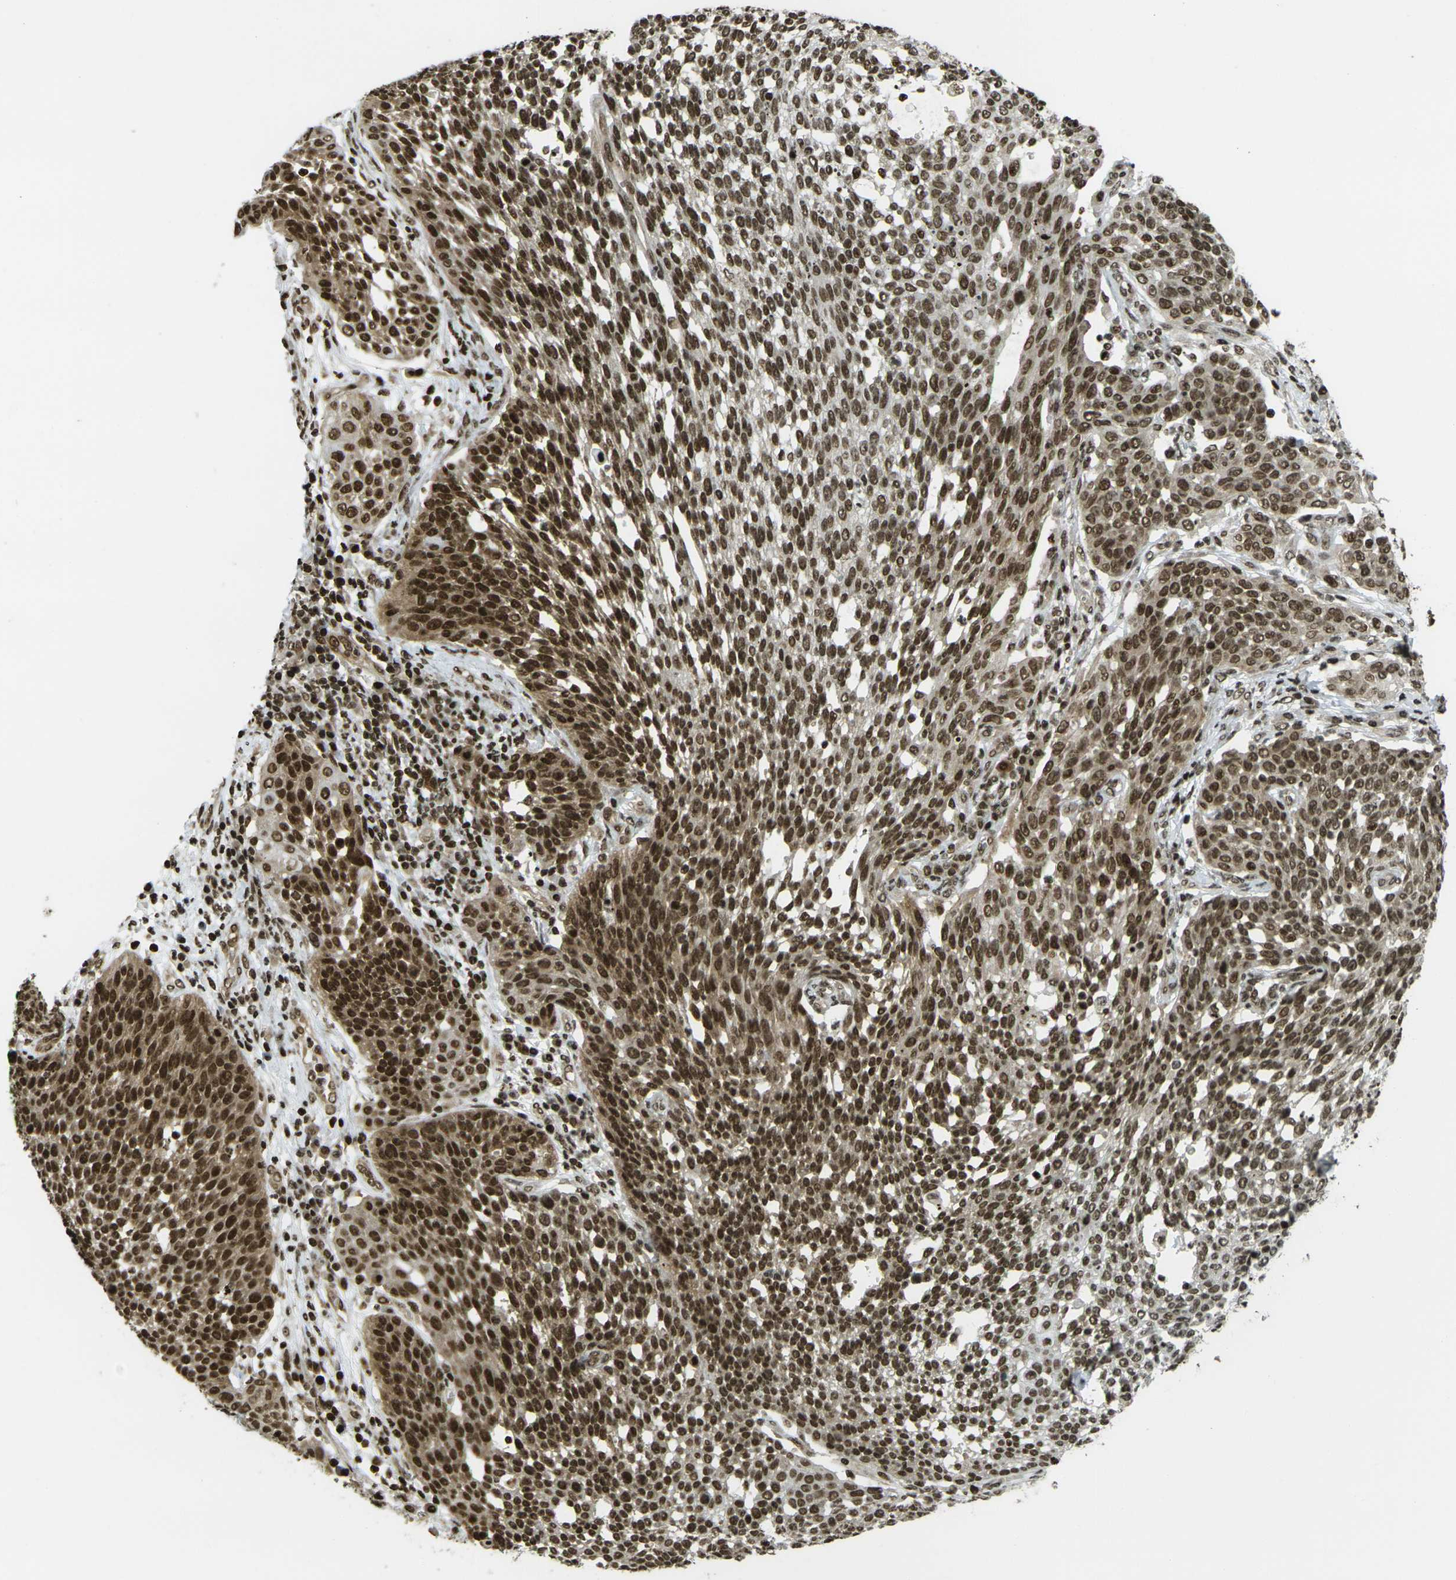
{"staining": {"intensity": "strong", "quantity": ">75%", "location": "cytoplasmic/membranous,nuclear"}, "tissue": "cervical cancer", "cell_type": "Tumor cells", "image_type": "cancer", "snomed": [{"axis": "morphology", "description": "Squamous cell carcinoma, NOS"}, {"axis": "topography", "description": "Cervix"}], "caption": "Protein staining displays strong cytoplasmic/membranous and nuclear staining in about >75% of tumor cells in cervical cancer.", "gene": "RUVBL2", "patient": {"sex": "female", "age": 34}}